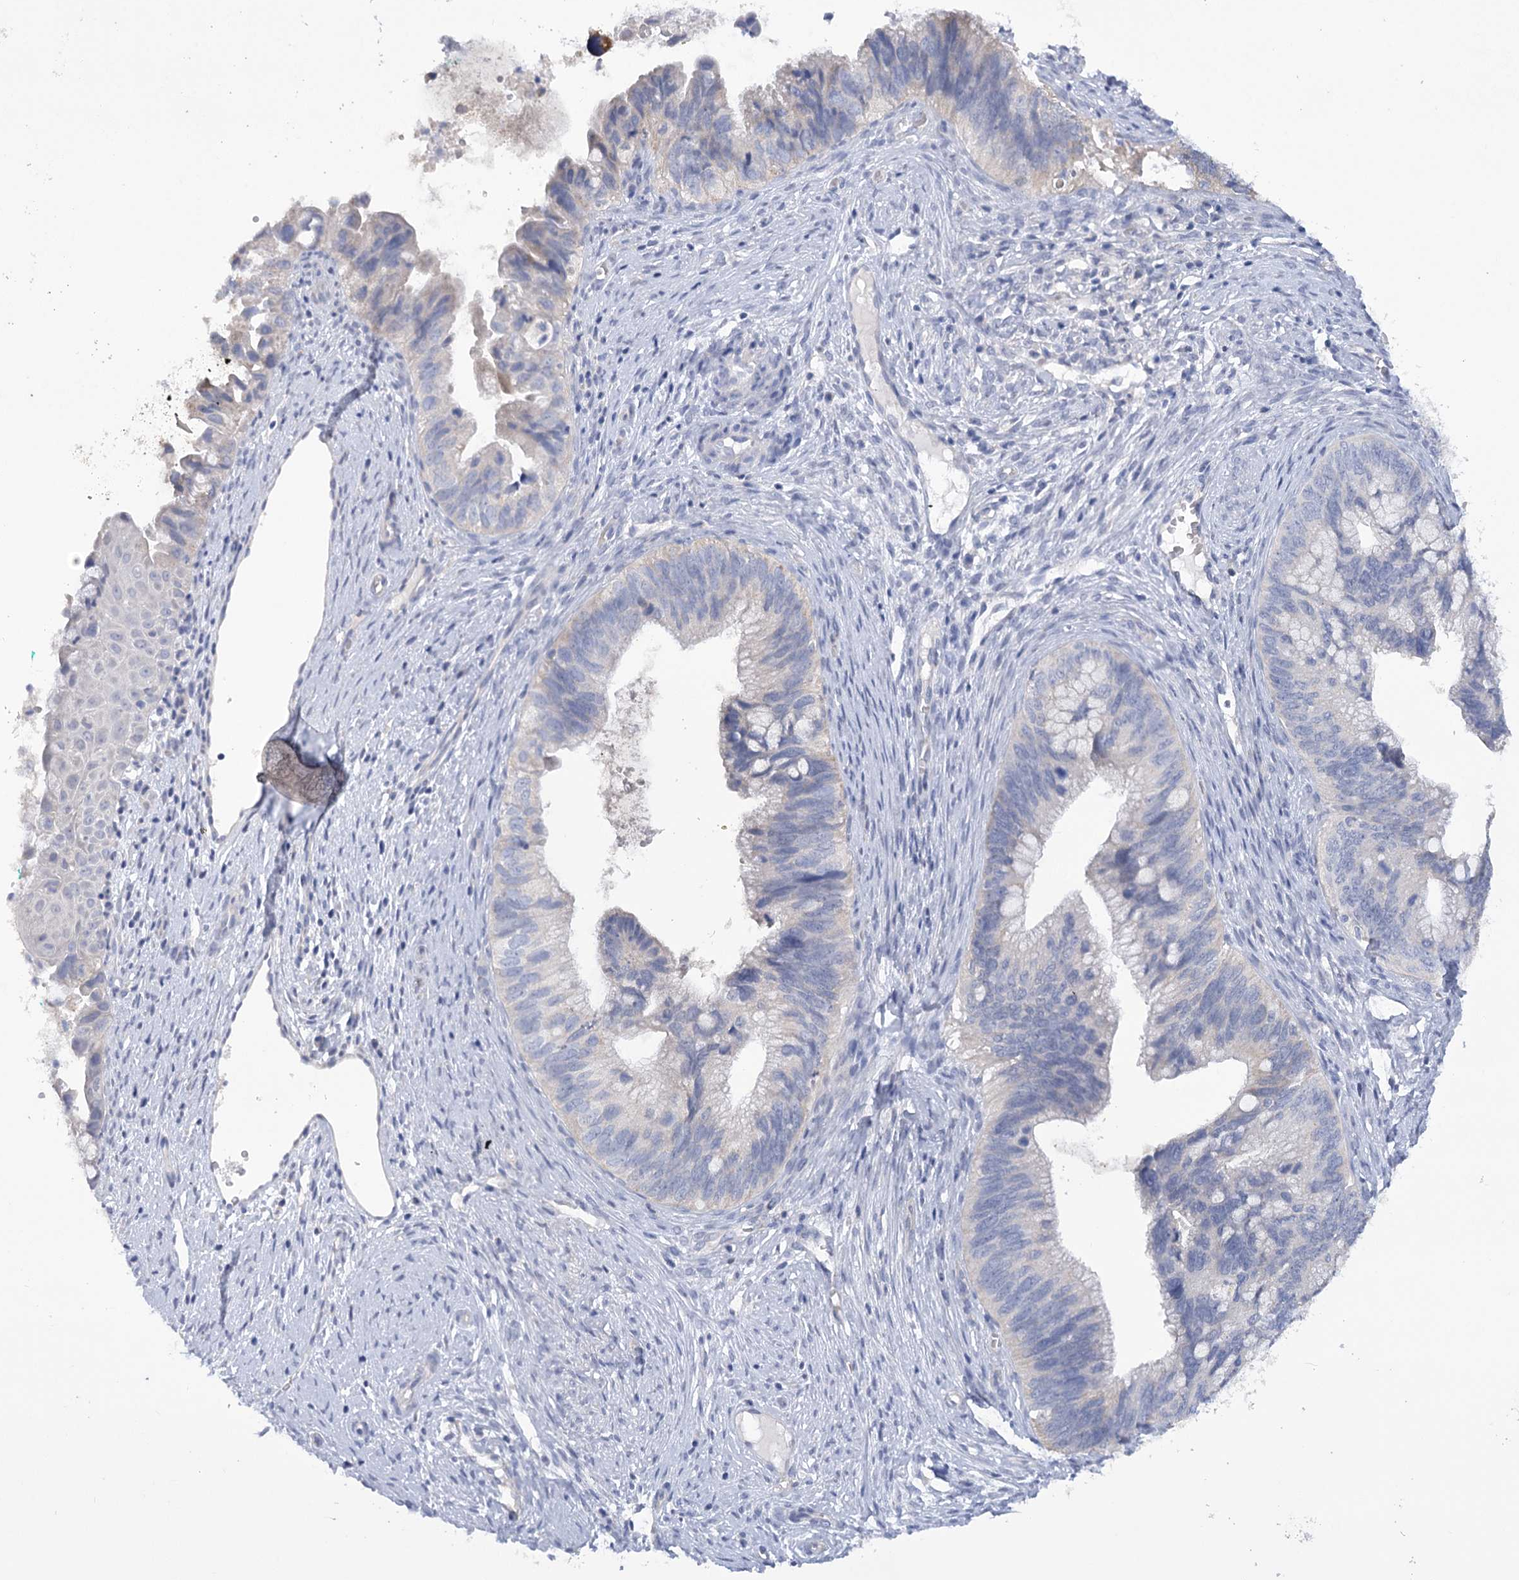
{"staining": {"intensity": "weak", "quantity": "<25%", "location": "cytoplasmic/membranous"}, "tissue": "cervical cancer", "cell_type": "Tumor cells", "image_type": "cancer", "snomed": [{"axis": "morphology", "description": "Adenocarcinoma, NOS"}, {"axis": "topography", "description": "Cervix"}], "caption": "High power microscopy photomicrograph of an immunohistochemistry micrograph of cervical adenocarcinoma, revealing no significant staining in tumor cells.", "gene": "DCUN1D1", "patient": {"sex": "female", "age": 42}}